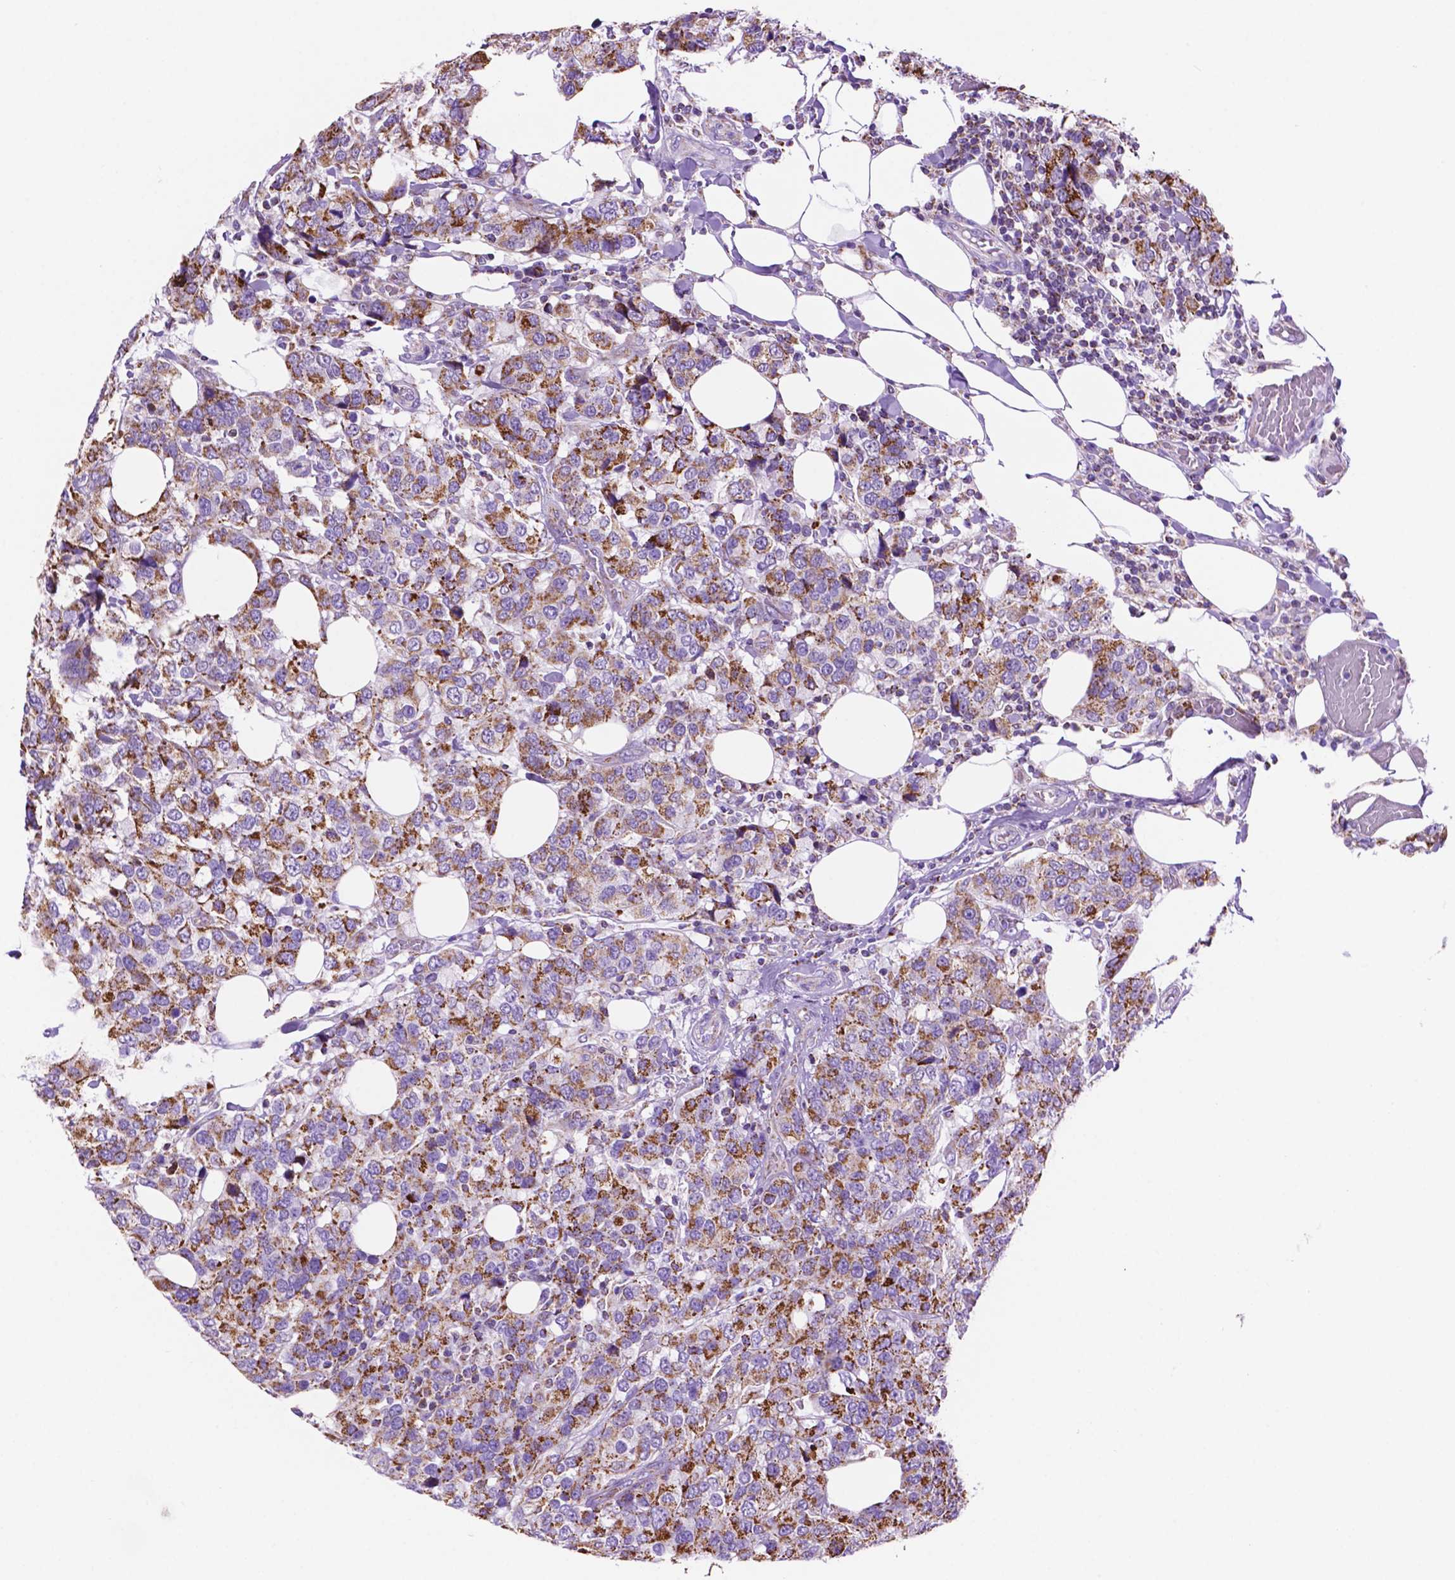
{"staining": {"intensity": "strong", "quantity": ">75%", "location": "cytoplasmic/membranous"}, "tissue": "breast cancer", "cell_type": "Tumor cells", "image_type": "cancer", "snomed": [{"axis": "morphology", "description": "Lobular carcinoma"}, {"axis": "topography", "description": "Breast"}], "caption": "There is high levels of strong cytoplasmic/membranous positivity in tumor cells of breast cancer (lobular carcinoma), as demonstrated by immunohistochemical staining (brown color).", "gene": "GDPD5", "patient": {"sex": "female", "age": 59}}